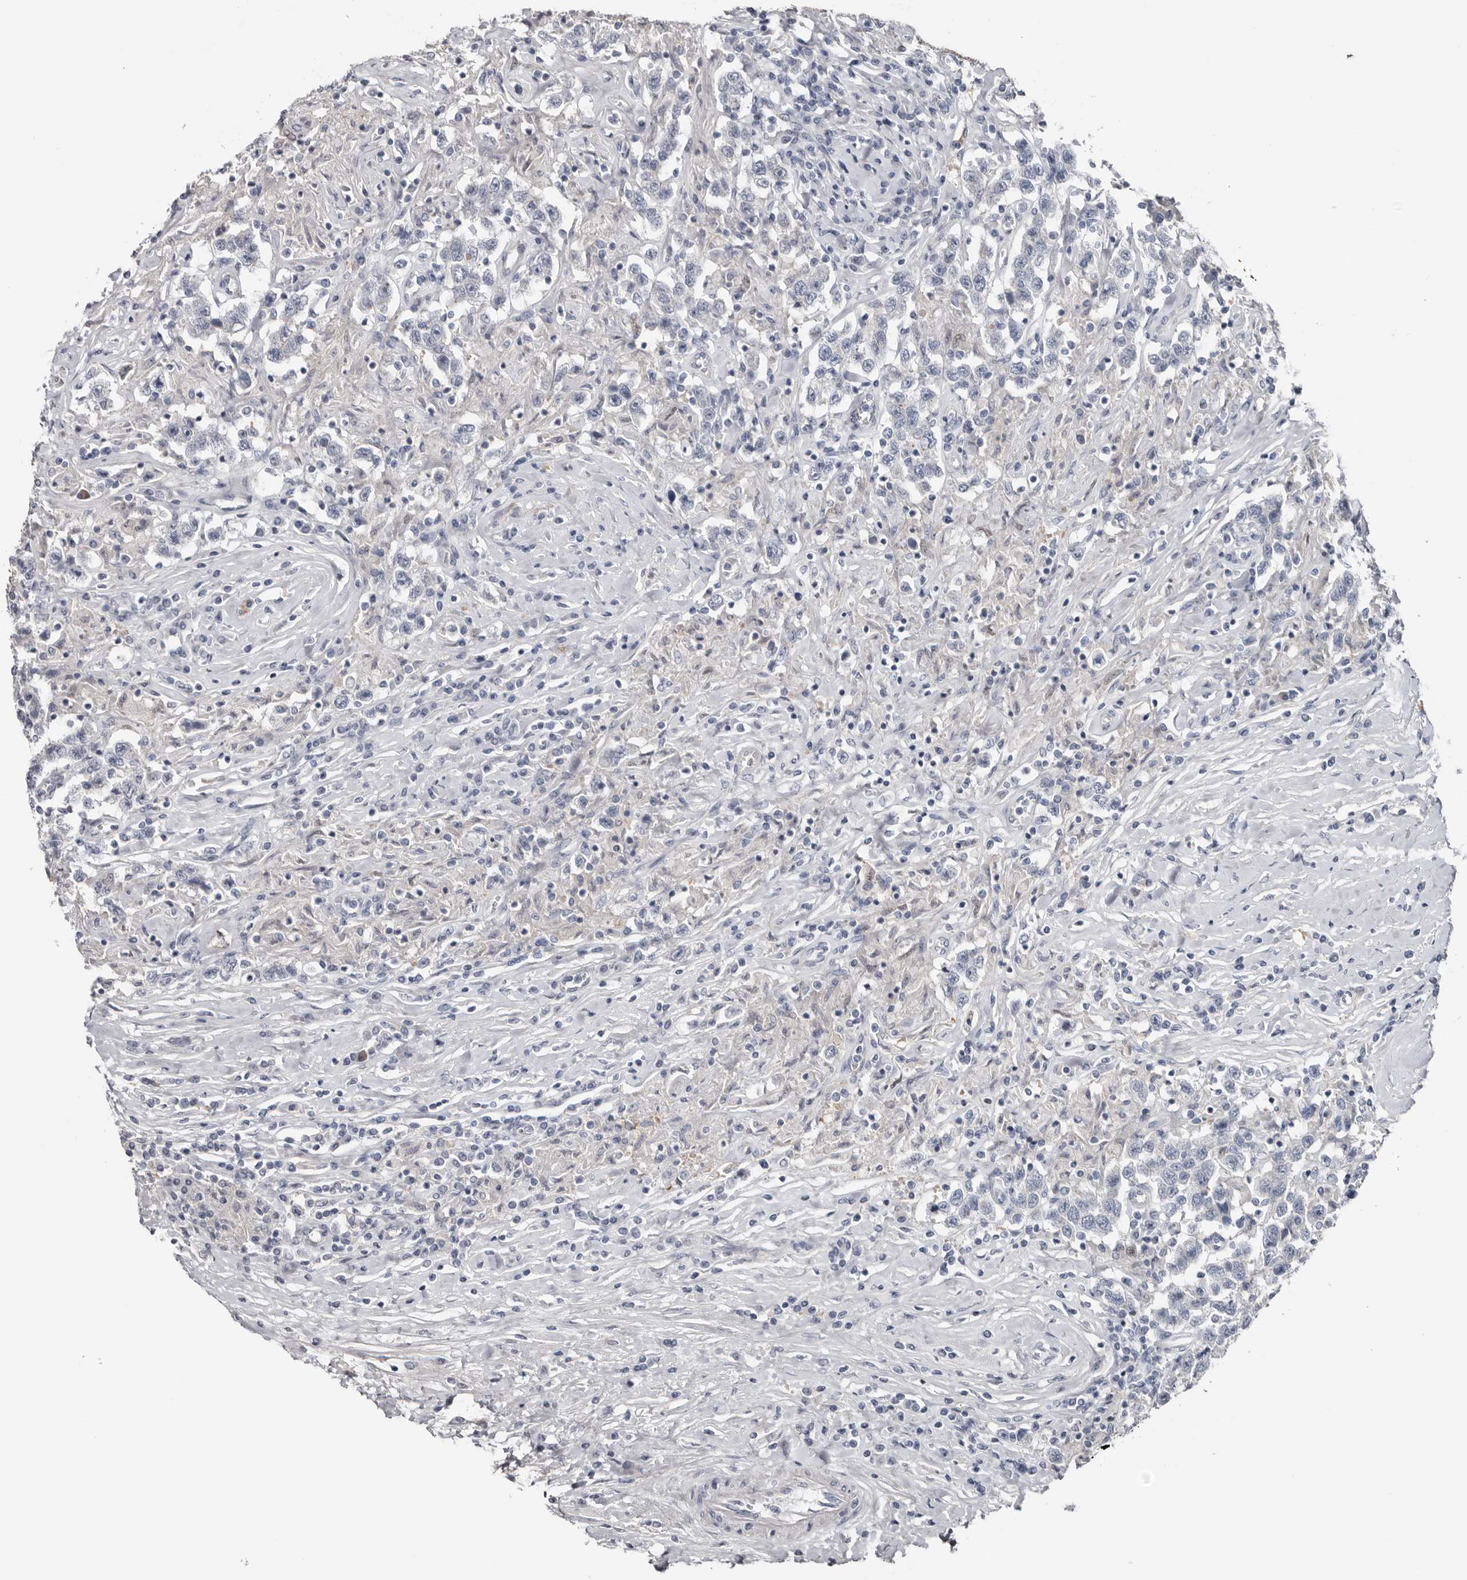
{"staining": {"intensity": "negative", "quantity": "none", "location": "none"}, "tissue": "testis cancer", "cell_type": "Tumor cells", "image_type": "cancer", "snomed": [{"axis": "morphology", "description": "Seminoma, NOS"}, {"axis": "topography", "description": "Testis"}], "caption": "Tumor cells show no significant protein staining in seminoma (testis).", "gene": "FABP7", "patient": {"sex": "male", "age": 41}}